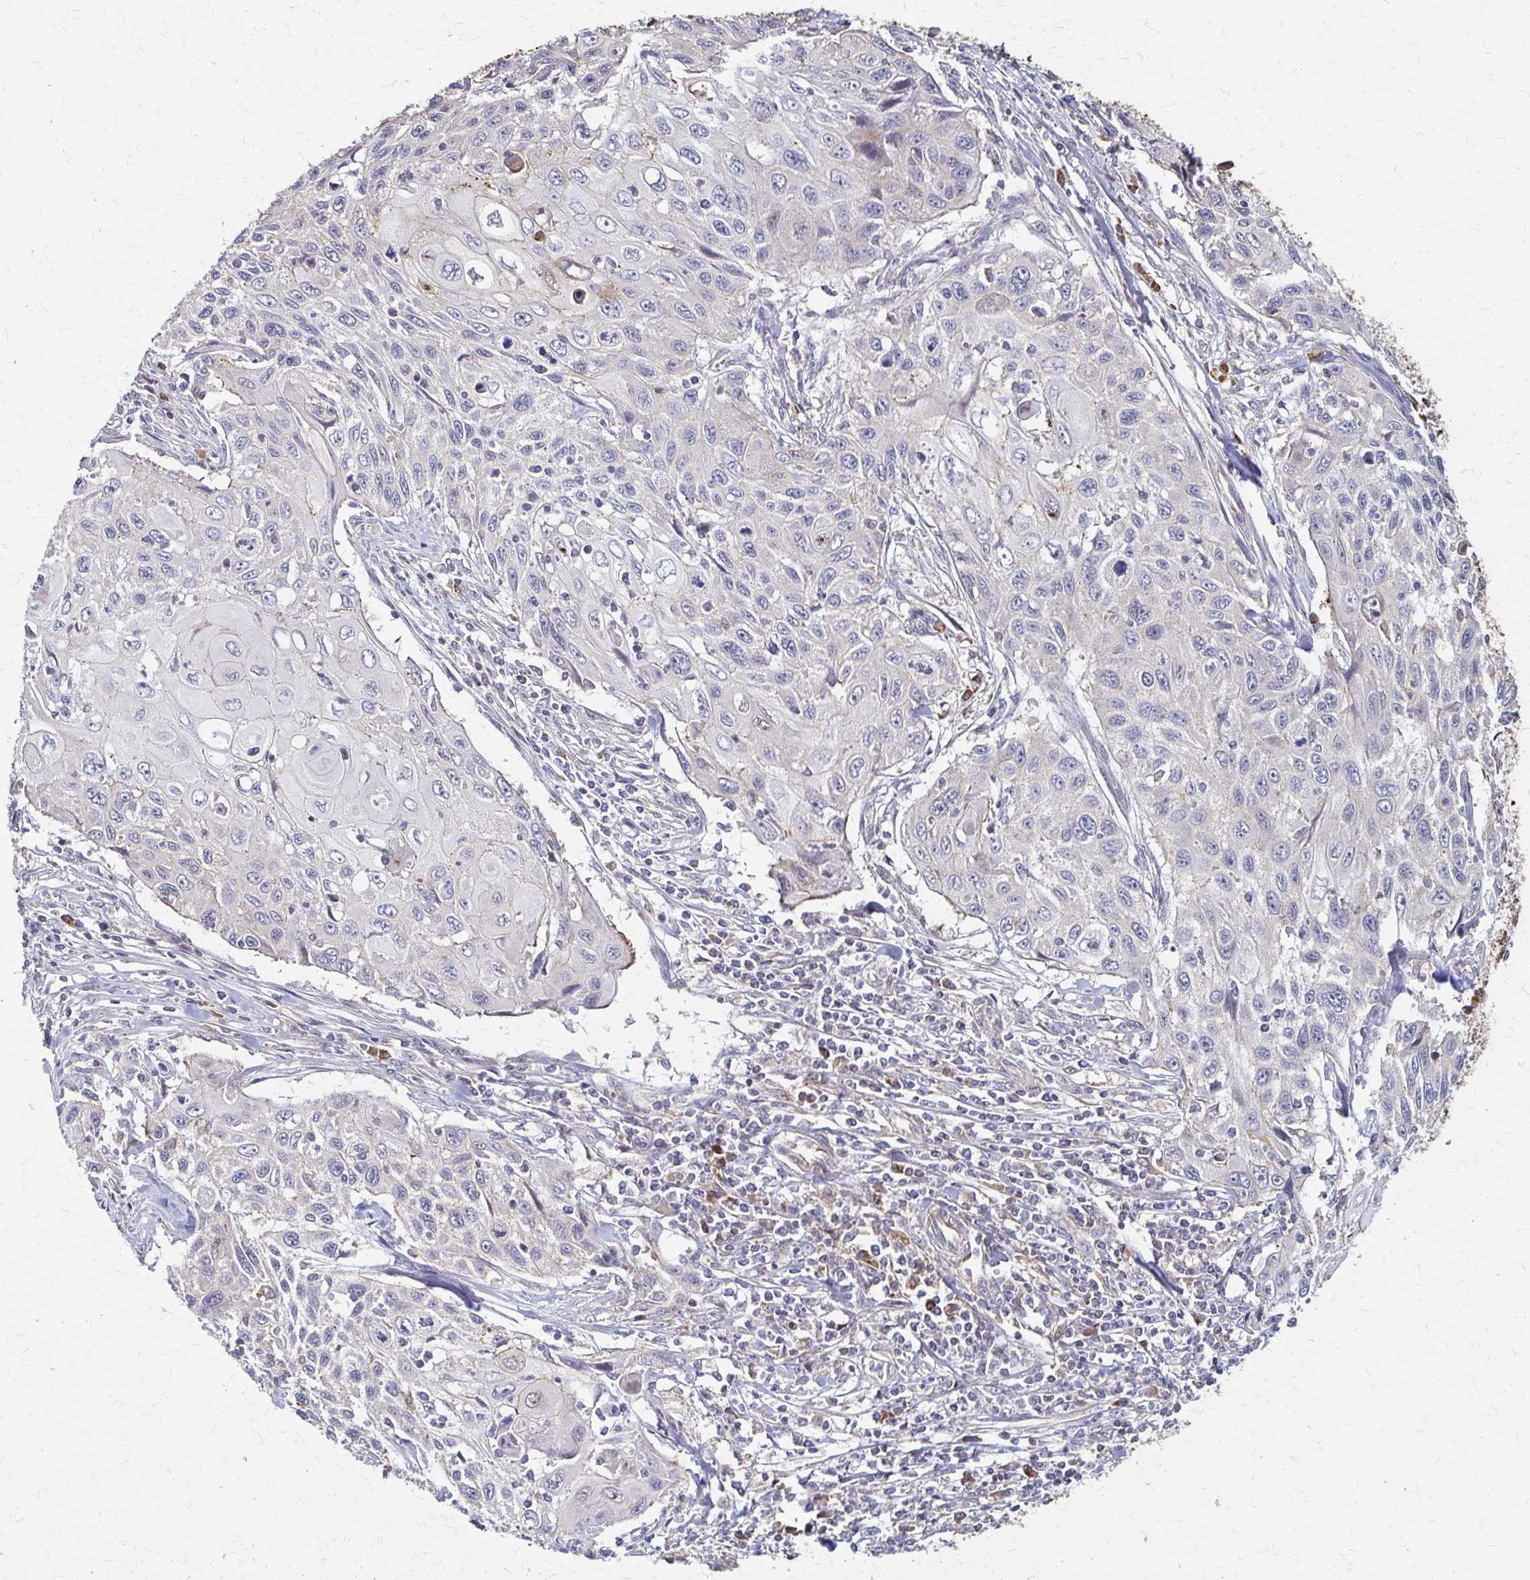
{"staining": {"intensity": "negative", "quantity": "none", "location": "none"}, "tissue": "cervical cancer", "cell_type": "Tumor cells", "image_type": "cancer", "snomed": [{"axis": "morphology", "description": "Squamous cell carcinoma, NOS"}, {"axis": "topography", "description": "Cervix"}], "caption": "Tumor cells are negative for protein expression in human cervical squamous cell carcinoma.", "gene": "EEF2", "patient": {"sex": "female", "age": 70}}